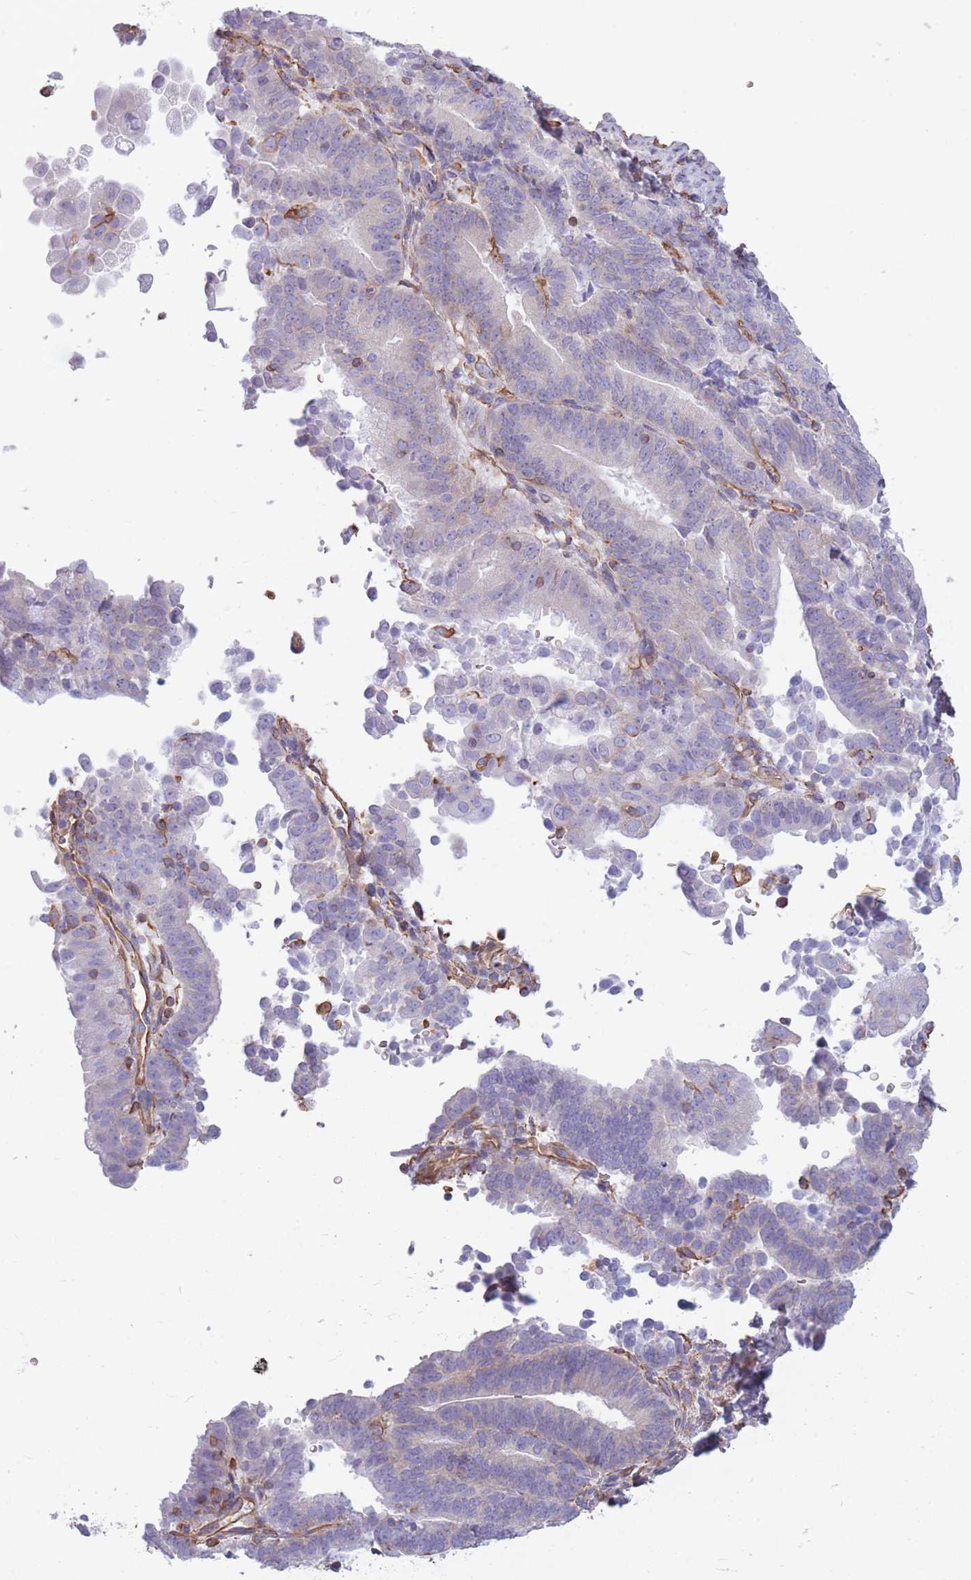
{"staining": {"intensity": "negative", "quantity": "none", "location": "none"}, "tissue": "endometrial cancer", "cell_type": "Tumor cells", "image_type": "cancer", "snomed": [{"axis": "morphology", "description": "Adenocarcinoma, NOS"}, {"axis": "topography", "description": "Endometrium"}], "caption": "High magnification brightfield microscopy of endometrial cancer stained with DAB (brown) and counterstained with hematoxylin (blue): tumor cells show no significant expression.", "gene": "ADD1", "patient": {"sex": "female", "age": 70}}